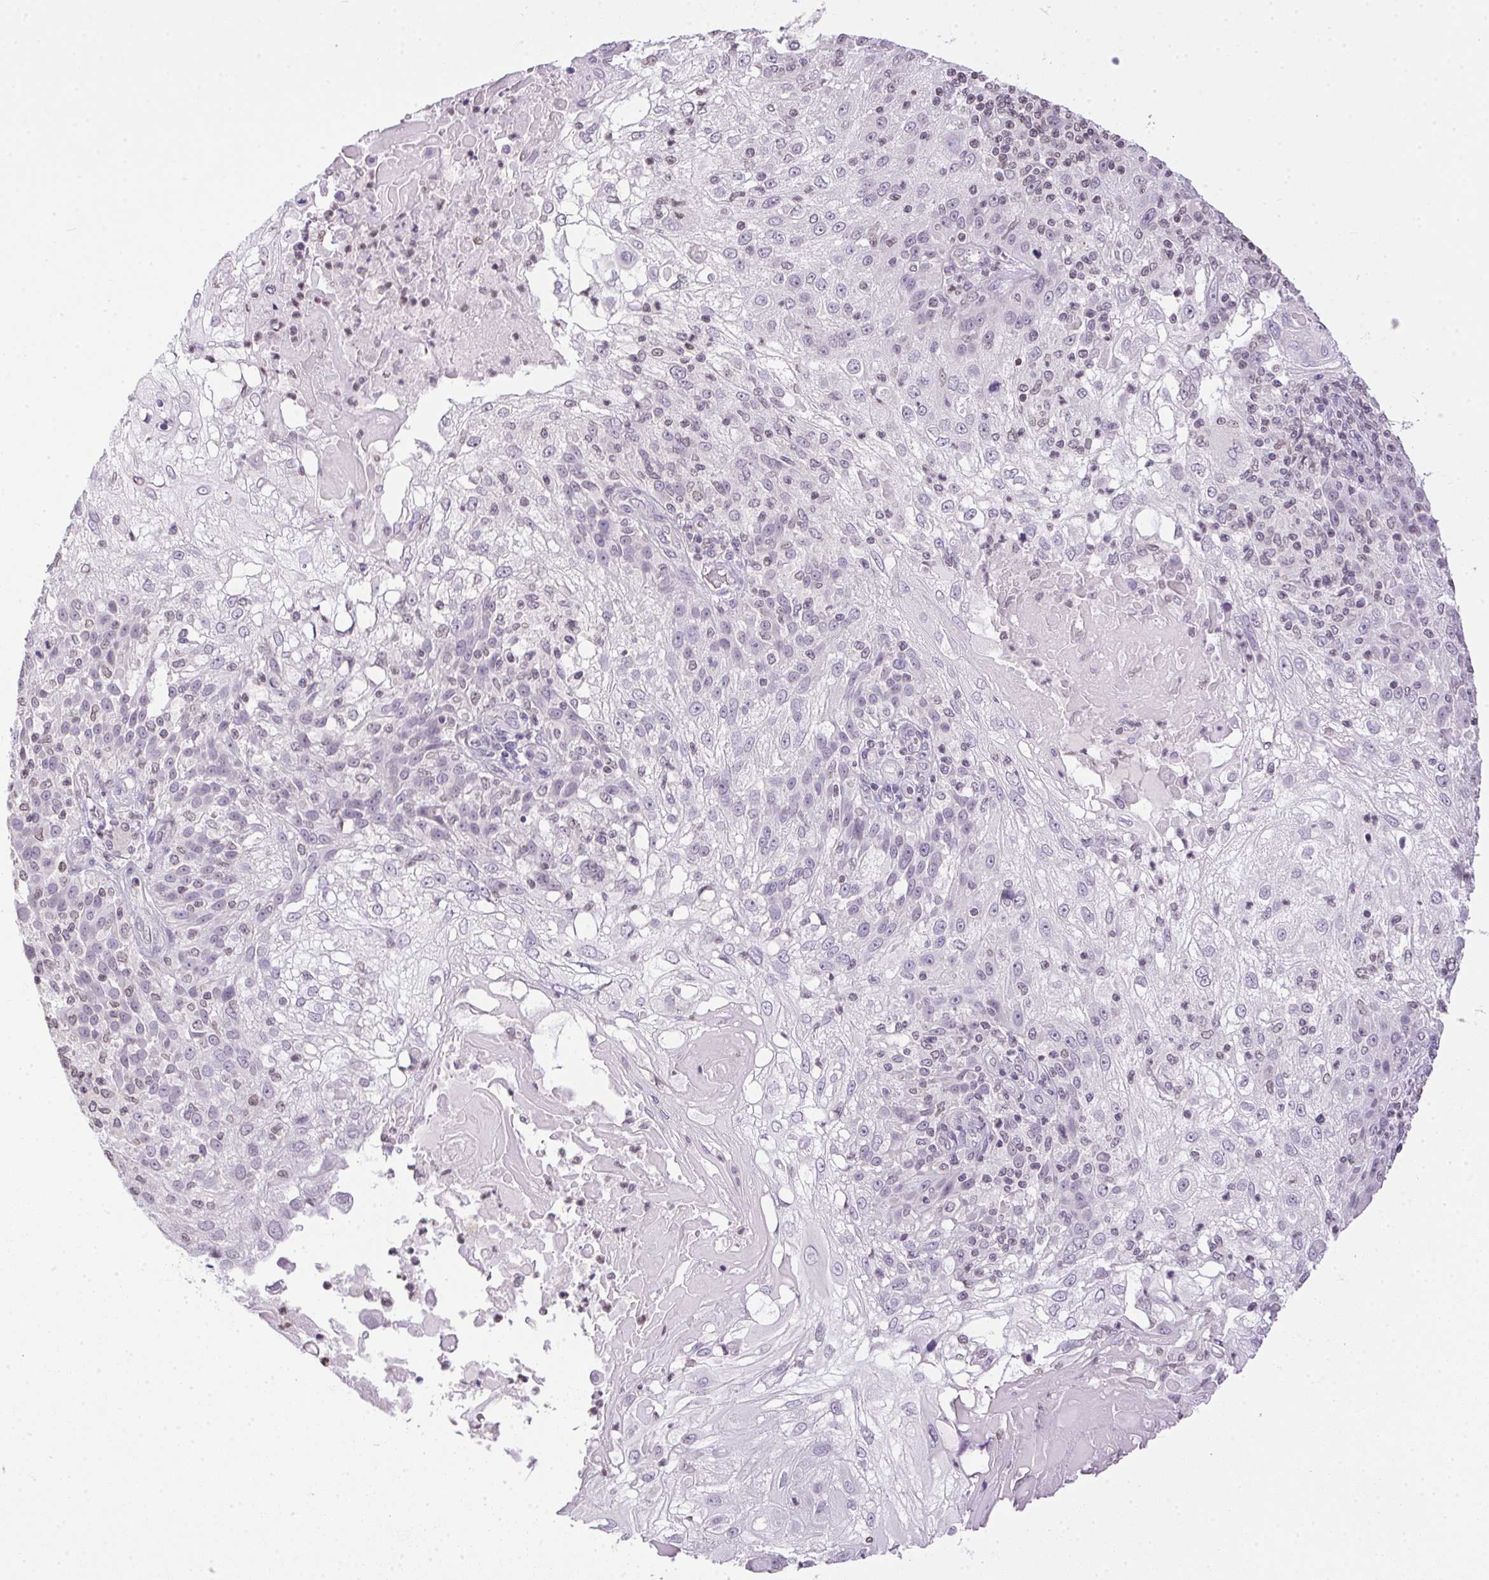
{"staining": {"intensity": "negative", "quantity": "none", "location": "none"}, "tissue": "skin cancer", "cell_type": "Tumor cells", "image_type": "cancer", "snomed": [{"axis": "morphology", "description": "Normal tissue, NOS"}, {"axis": "morphology", "description": "Squamous cell carcinoma, NOS"}, {"axis": "topography", "description": "Skin"}], "caption": "Micrograph shows no significant protein staining in tumor cells of squamous cell carcinoma (skin).", "gene": "PRL", "patient": {"sex": "female", "age": 83}}